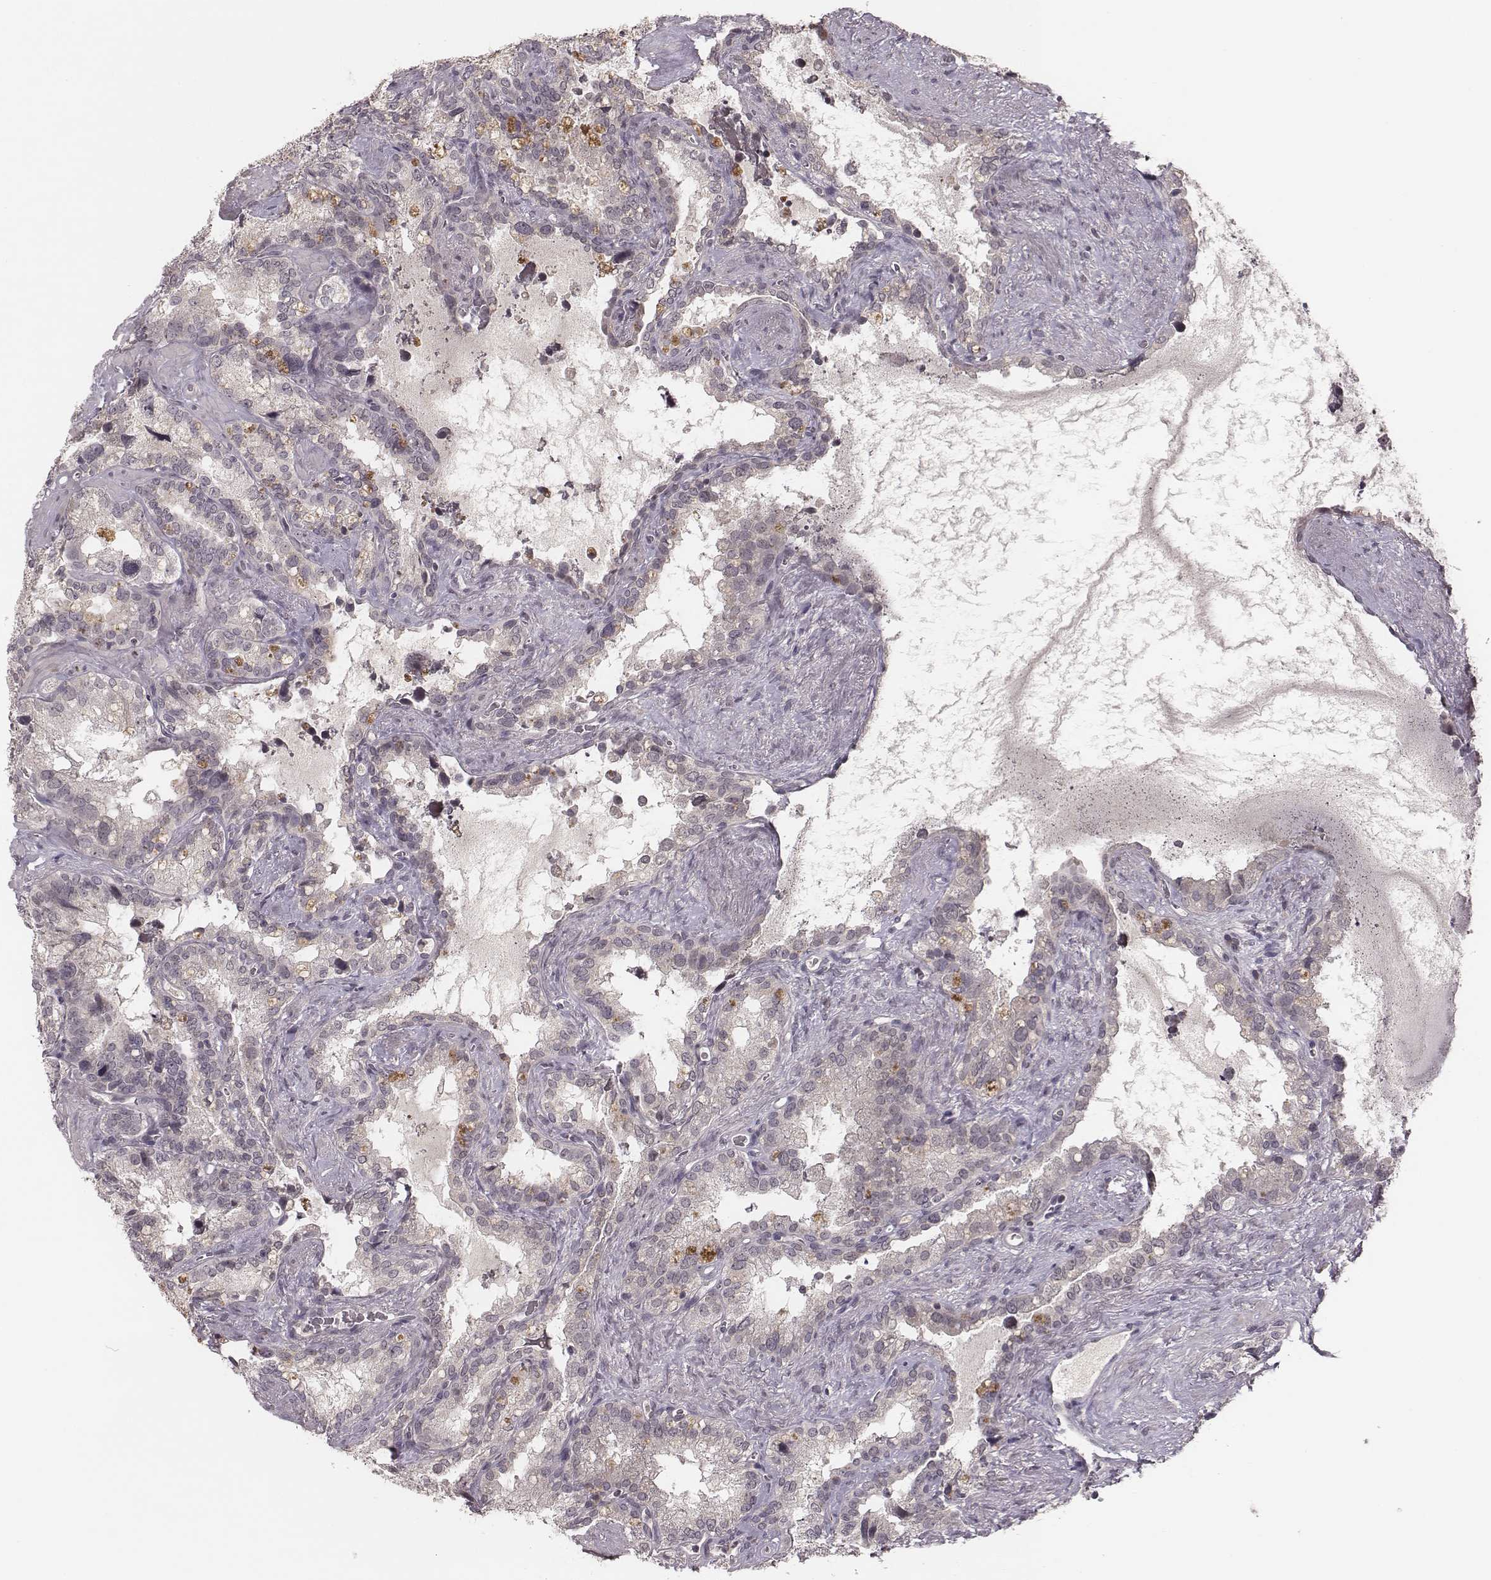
{"staining": {"intensity": "negative", "quantity": "none", "location": "none"}, "tissue": "seminal vesicle", "cell_type": "Glandular cells", "image_type": "normal", "snomed": [{"axis": "morphology", "description": "Normal tissue, NOS"}, {"axis": "topography", "description": "Seminal veicle"}], "caption": "High power microscopy photomicrograph of an immunohistochemistry image of unremarkable seminal vesicle, revealing no significant expression in glandular cells.", "gene": "LY6K", "patient": {"sex": "male", "age": 71}}